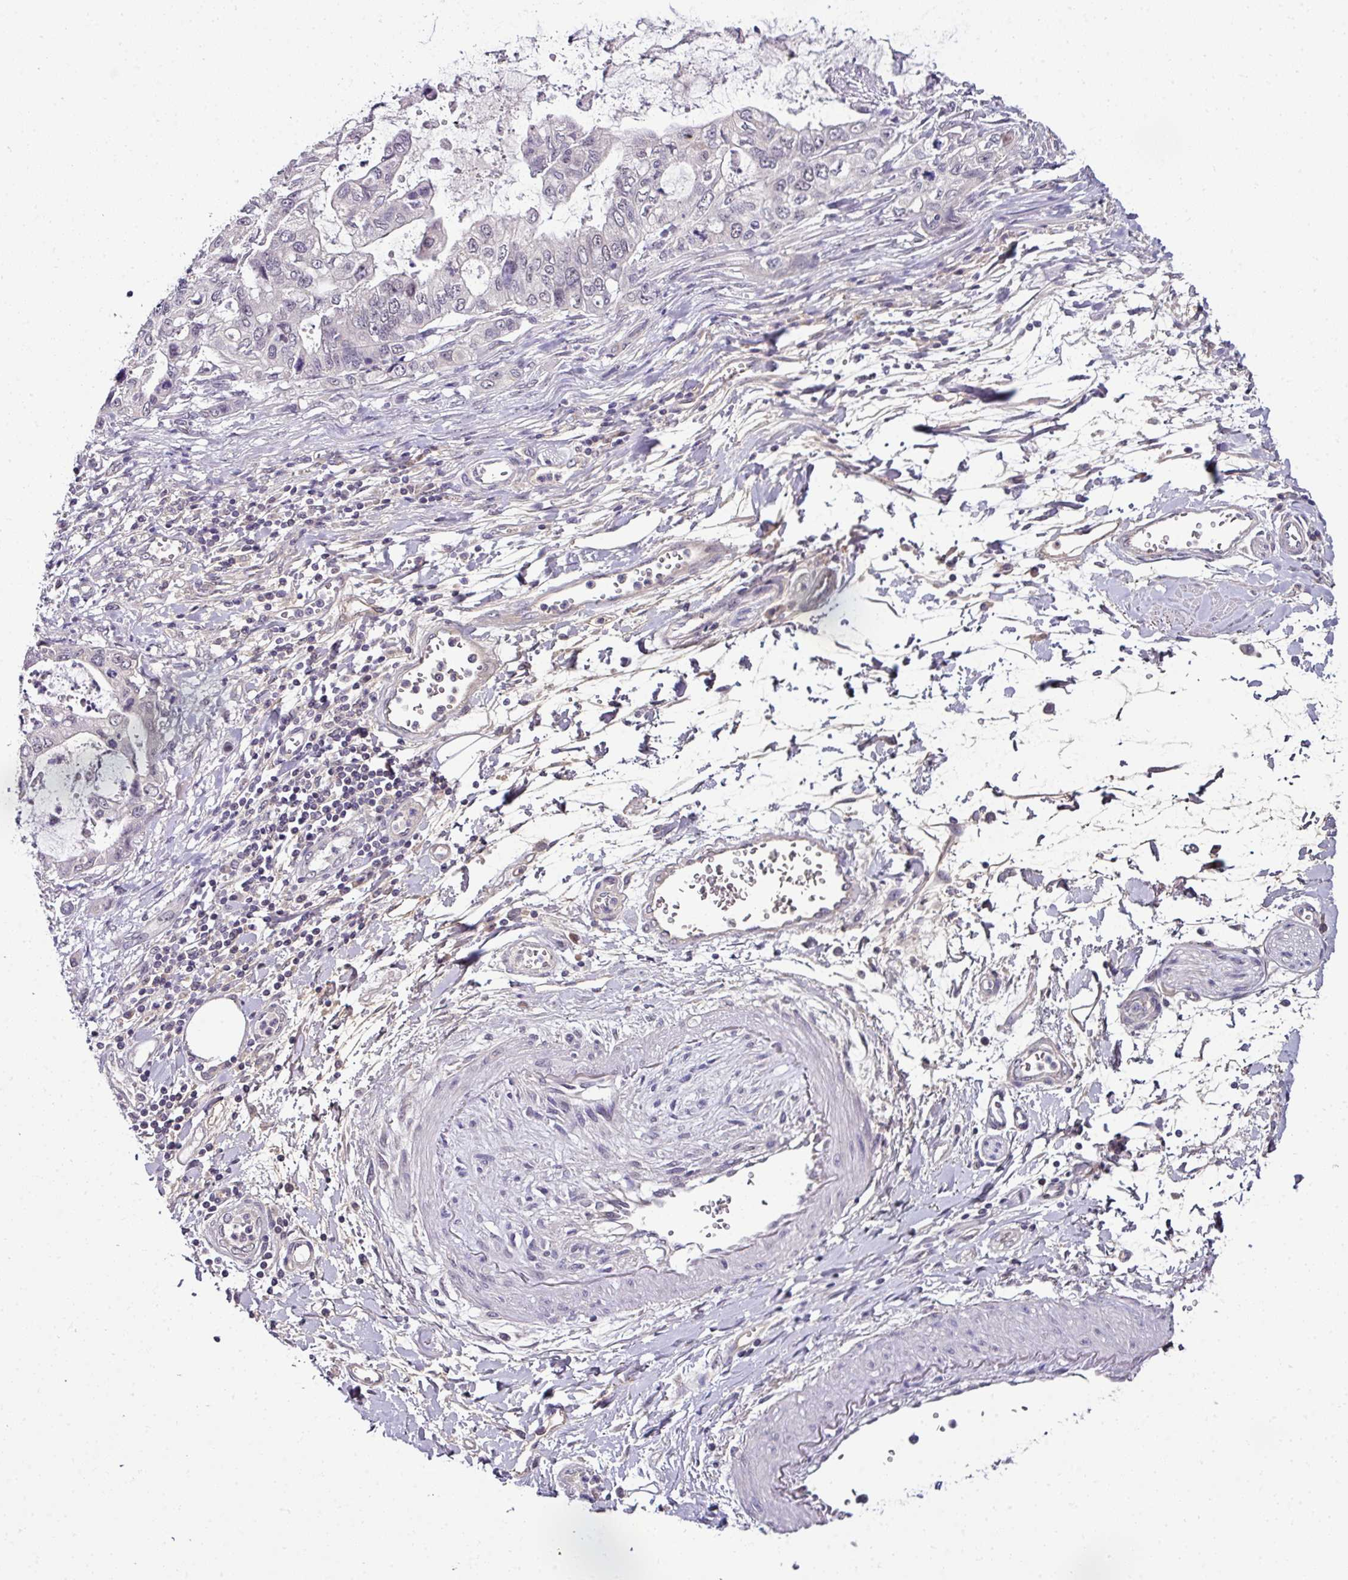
{"staining": {"intensity": "negative", "quantity": "none", "location": "none"}, "tissue": "stomach cancer", "cell_type": "Tumor cells", "image_type": "cancer", "snomed": [{"axis": "morphology", "description": "Adenocarcinoma, NOS"}, {"axis": "topography", "description": "Stomach, upper"}], "caption": "Tumor cells are negative for brown protein staining in adenocarcinoma (stomach).", "gene": "NAPSA", "patient": {"sex": "female", "age": 52}}